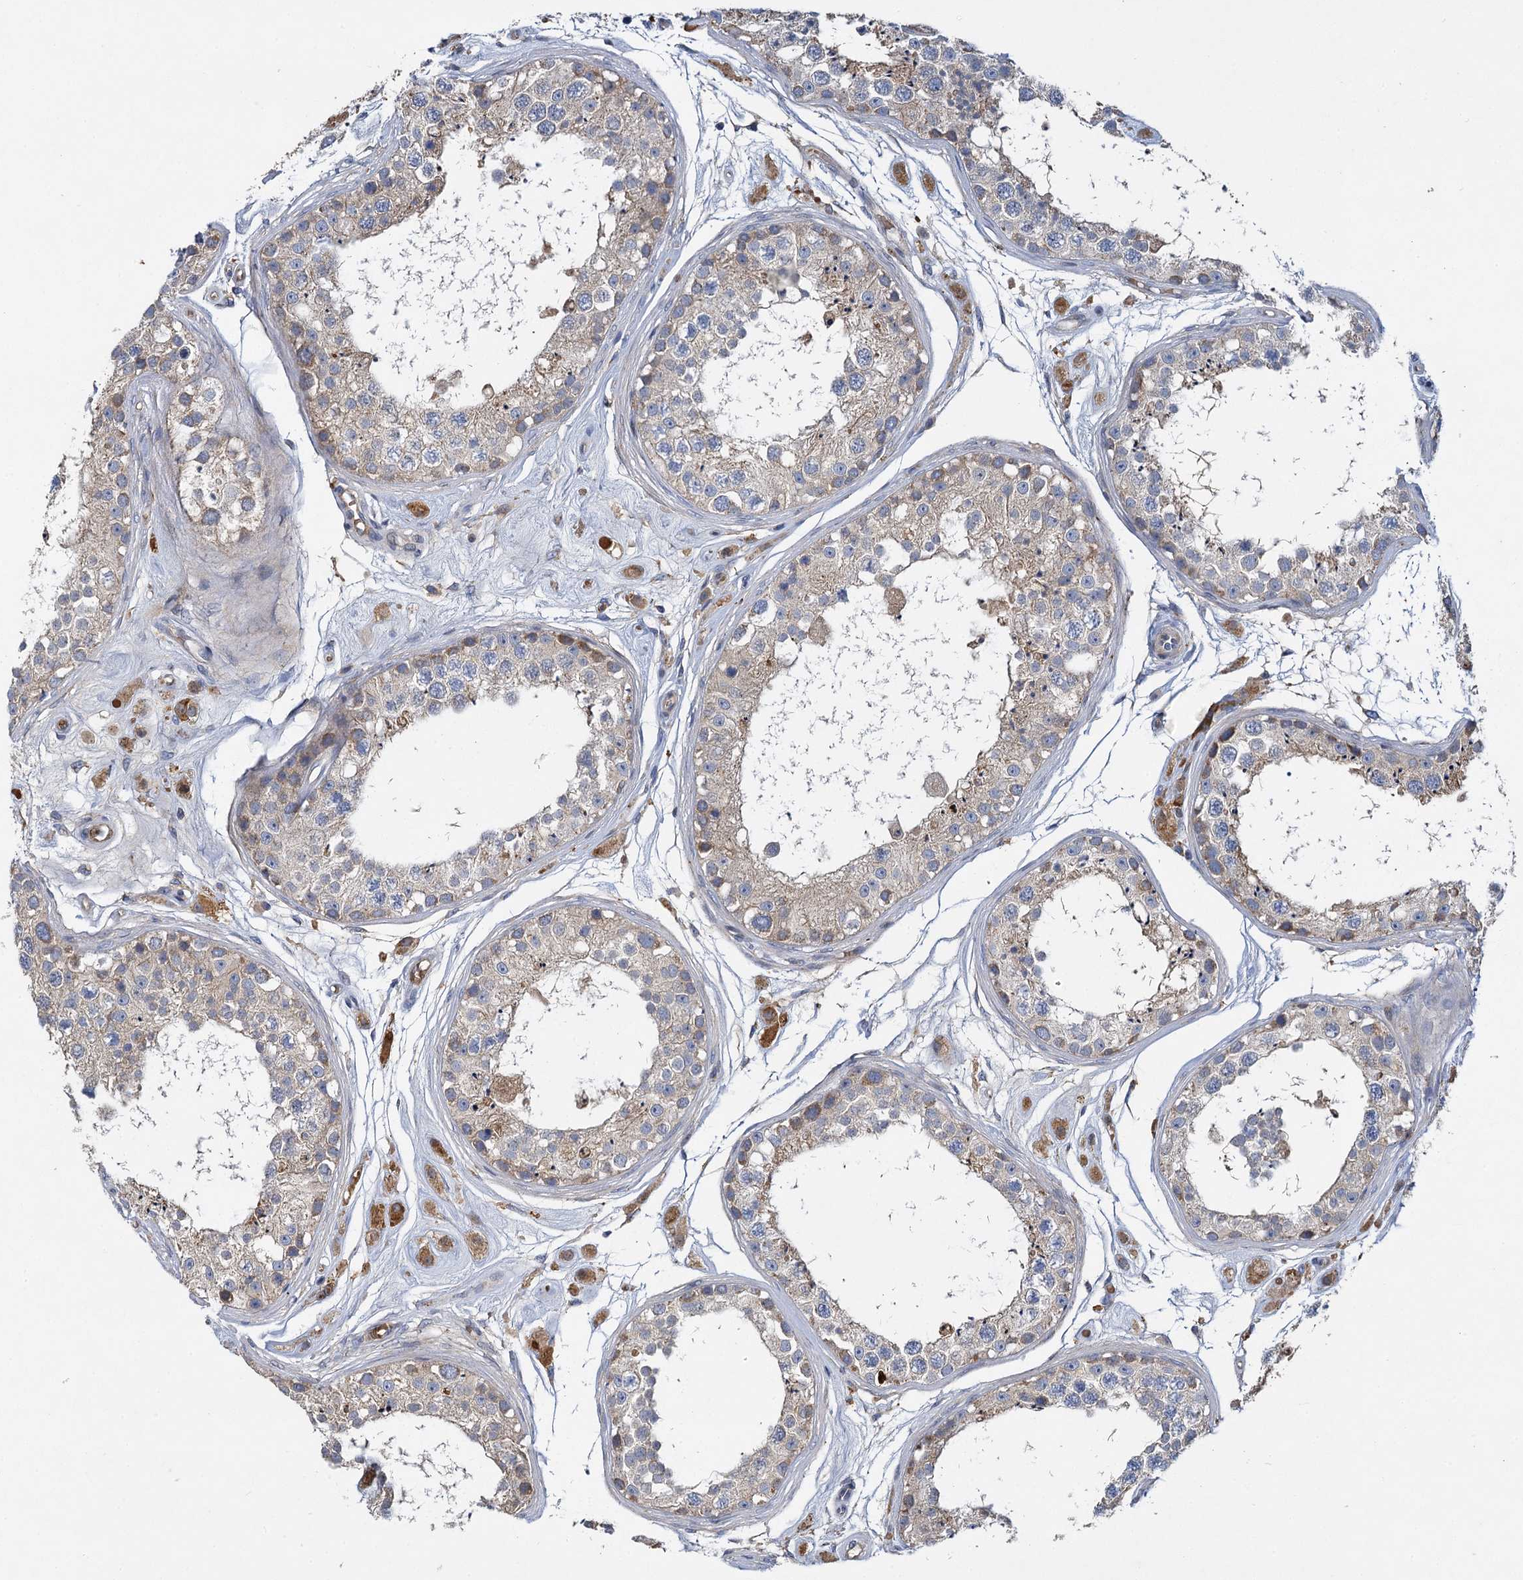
{"staining": {"intensity": "moderate", "quantity": "<25%", "location": "cytoplasmic/membranous"}, "tissue": "testis", "cell_type": "Cells in seminiferous ducts", "image_type": "normal", "snomed": [{"axis": "morphology", "description": "Normal tissue, NOS"}, {"axis": "topography", "description": "Testis"}], "caption": "DAB (3,3'-diaminobenzidine) immunohistochemical staining of normal human testis reveals moderate cytoplasmic/membranous protein staining in approximately <25% of cells in seminiferous ducts. The protein is stained brown, and the nuclei are stained in blue (DAB (3,3'-diaminobenzidine) IHC with brightfield microscopy, high magnification).", "gene": "BCS1L", "patient": {"sex": "male", "age": 25}}